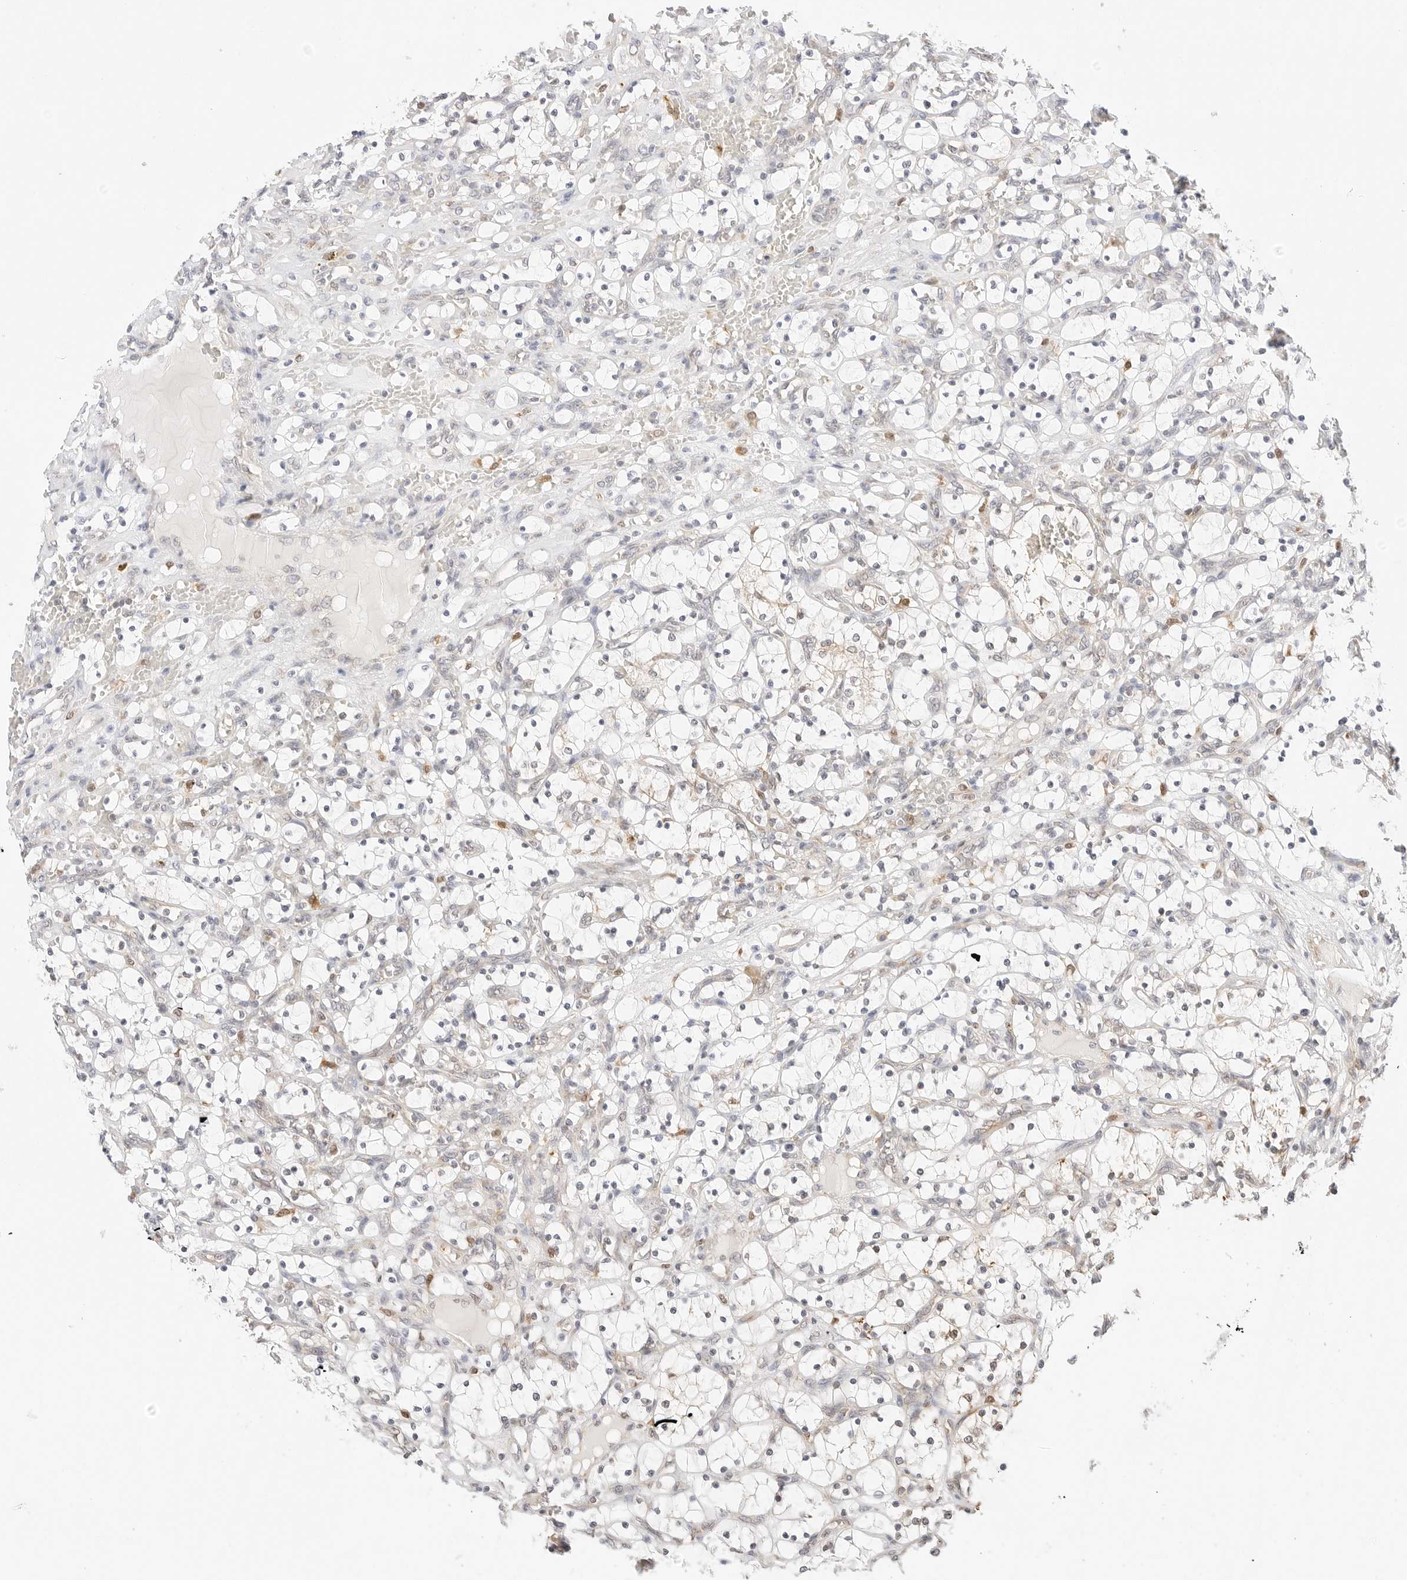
{"staining": {"intensity": "negative", "quantity": "none", "location": "none"}, "tissue": "renal cancer", "cell_type": "Tumor cells", "image_type": "cancer", "snomed": [{"axis": "morphology", "description": "Adenocarcinoma, NOS"}, {"axis": "topography", "description": "Kidney"}], "caption": "The IHC micrograph has no significant positivity in tumor cells of adenocarcinoma (renal) tissue.", "gene": "ERO1B", "patient": {"sex": "female", "age": 69}}